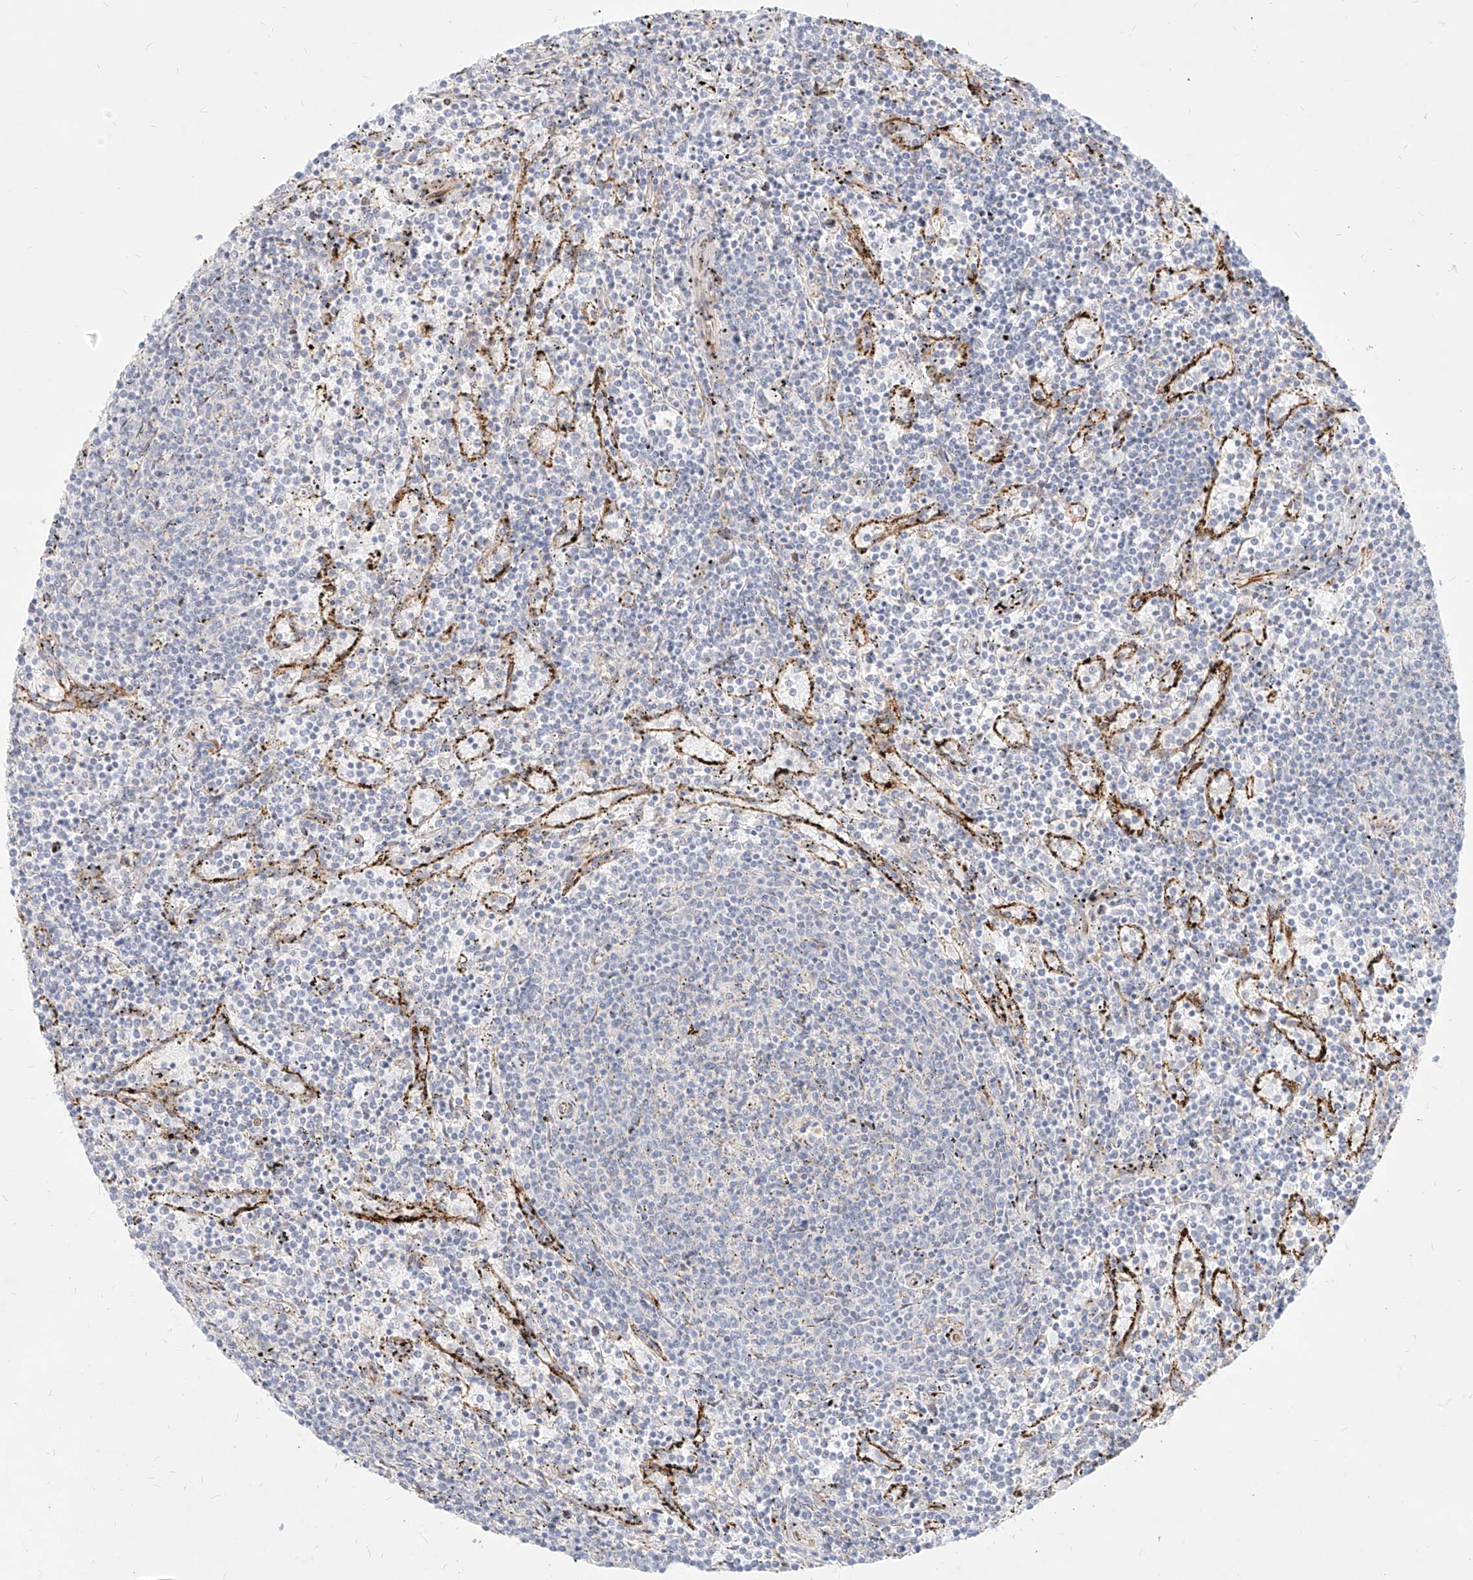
{"staining": {"intensity": "negative", "quantity": "none", "location": "none"}, "tissue": "lymphoma", "cell_type": "Tumor cells", "image_type": "cancer", "snomed": [{"axis": "morphology", "description": "Malignant lymphoma, non-Hodgkin's type, Low grade"}, {"axis": "topography", "description": "Spleen"}], "caption": "Histopathology image shows no significant protein expression in tumor cells of lymphoma.", "gene": "MTX2", "patient": {"sex": "female", "age": 50}}